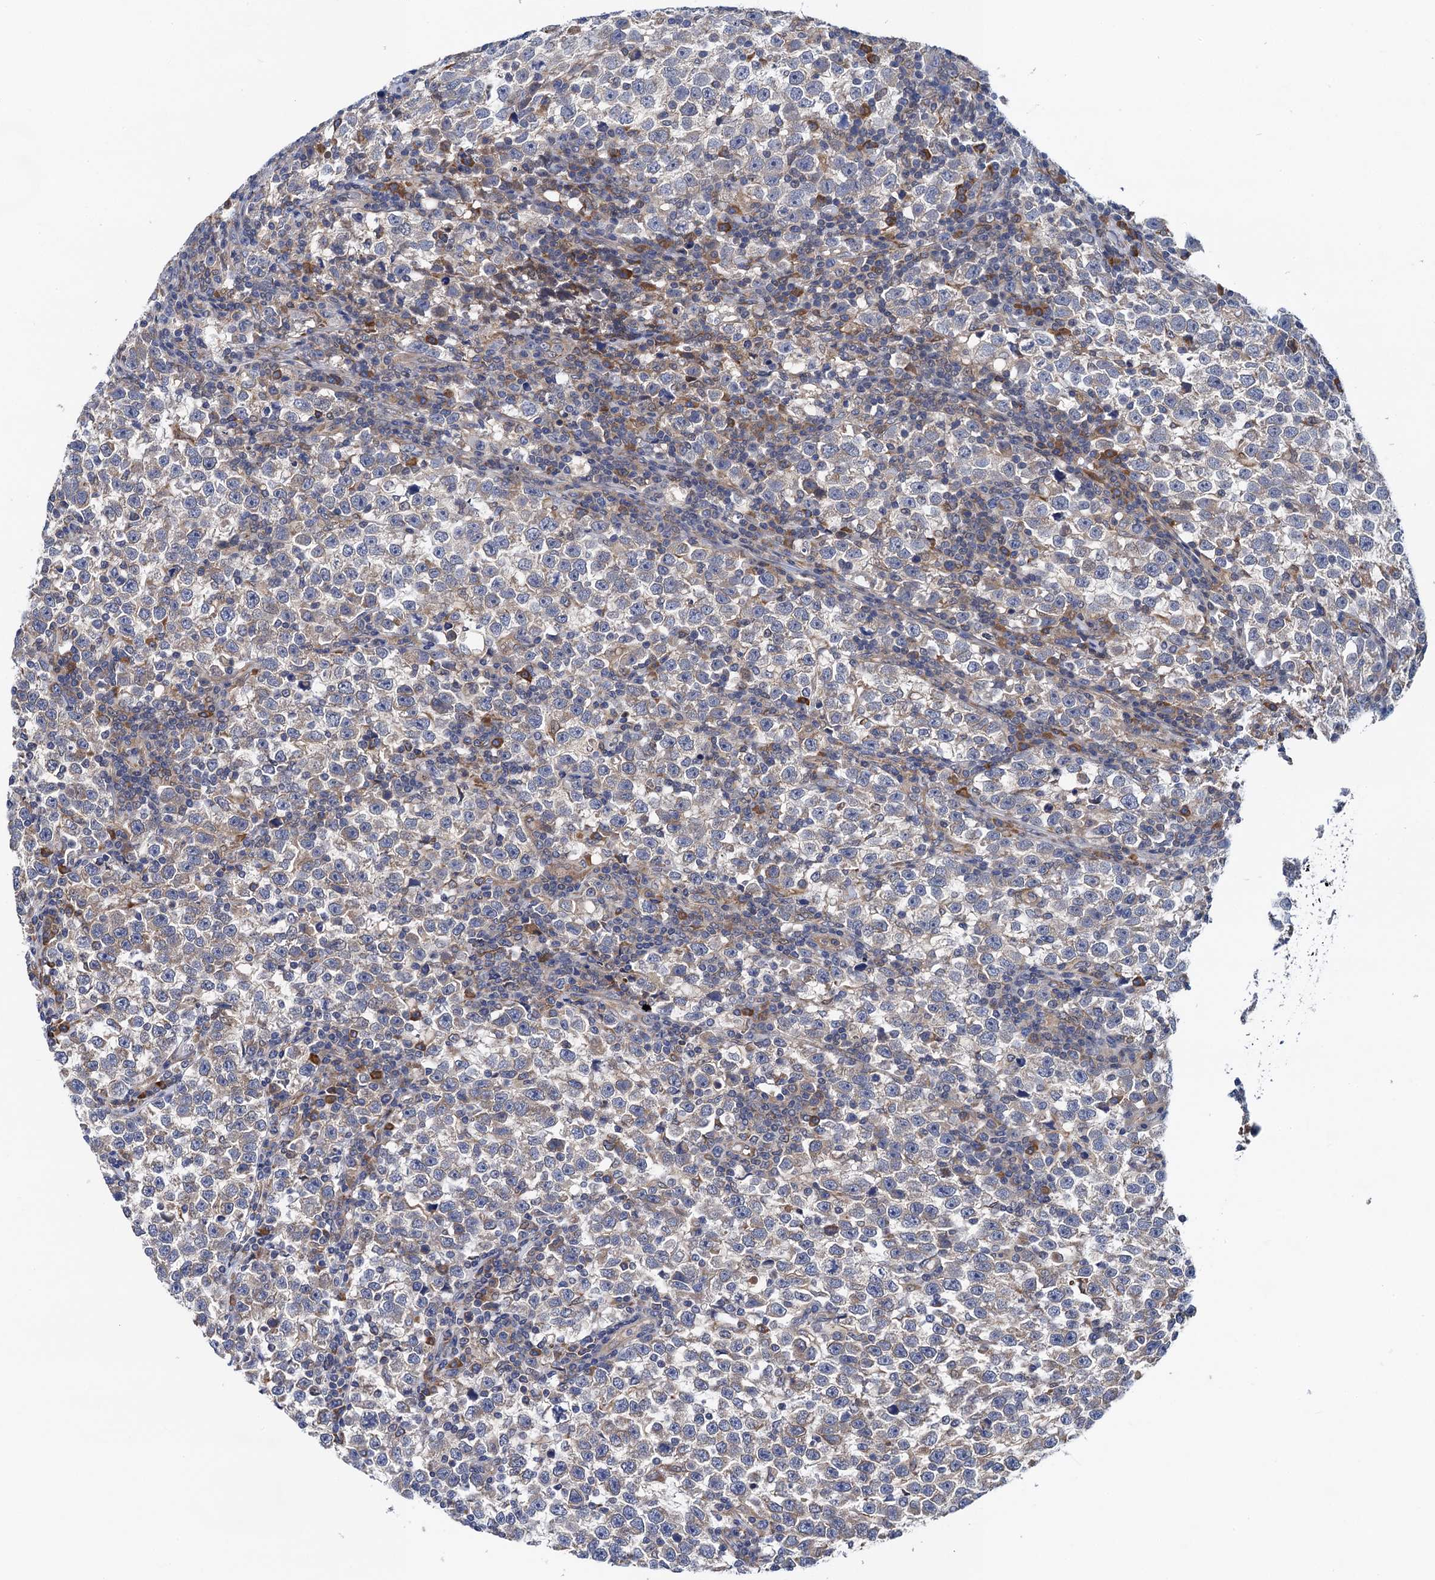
{"staining": {"intensity": "weak", "quantity": "<25%", "location": "cytoplasmic/membranous"}, "tissue": "testis cancer", "cell_type": "Tumor cells", "image_type": "cancer", "snomed": [{"axis": "morphology", "description": "Normal tissue, NOS"}, {"axis": "morphology", "description": "Seminoma, NOS"}, {"axis": "topography", "description": "Testis"}], "caption": "Tumor cells show no significant protein positivity in seminoma (testis).", "gene": "PGLS", "patient": {"sex": "male", "age": 43}}